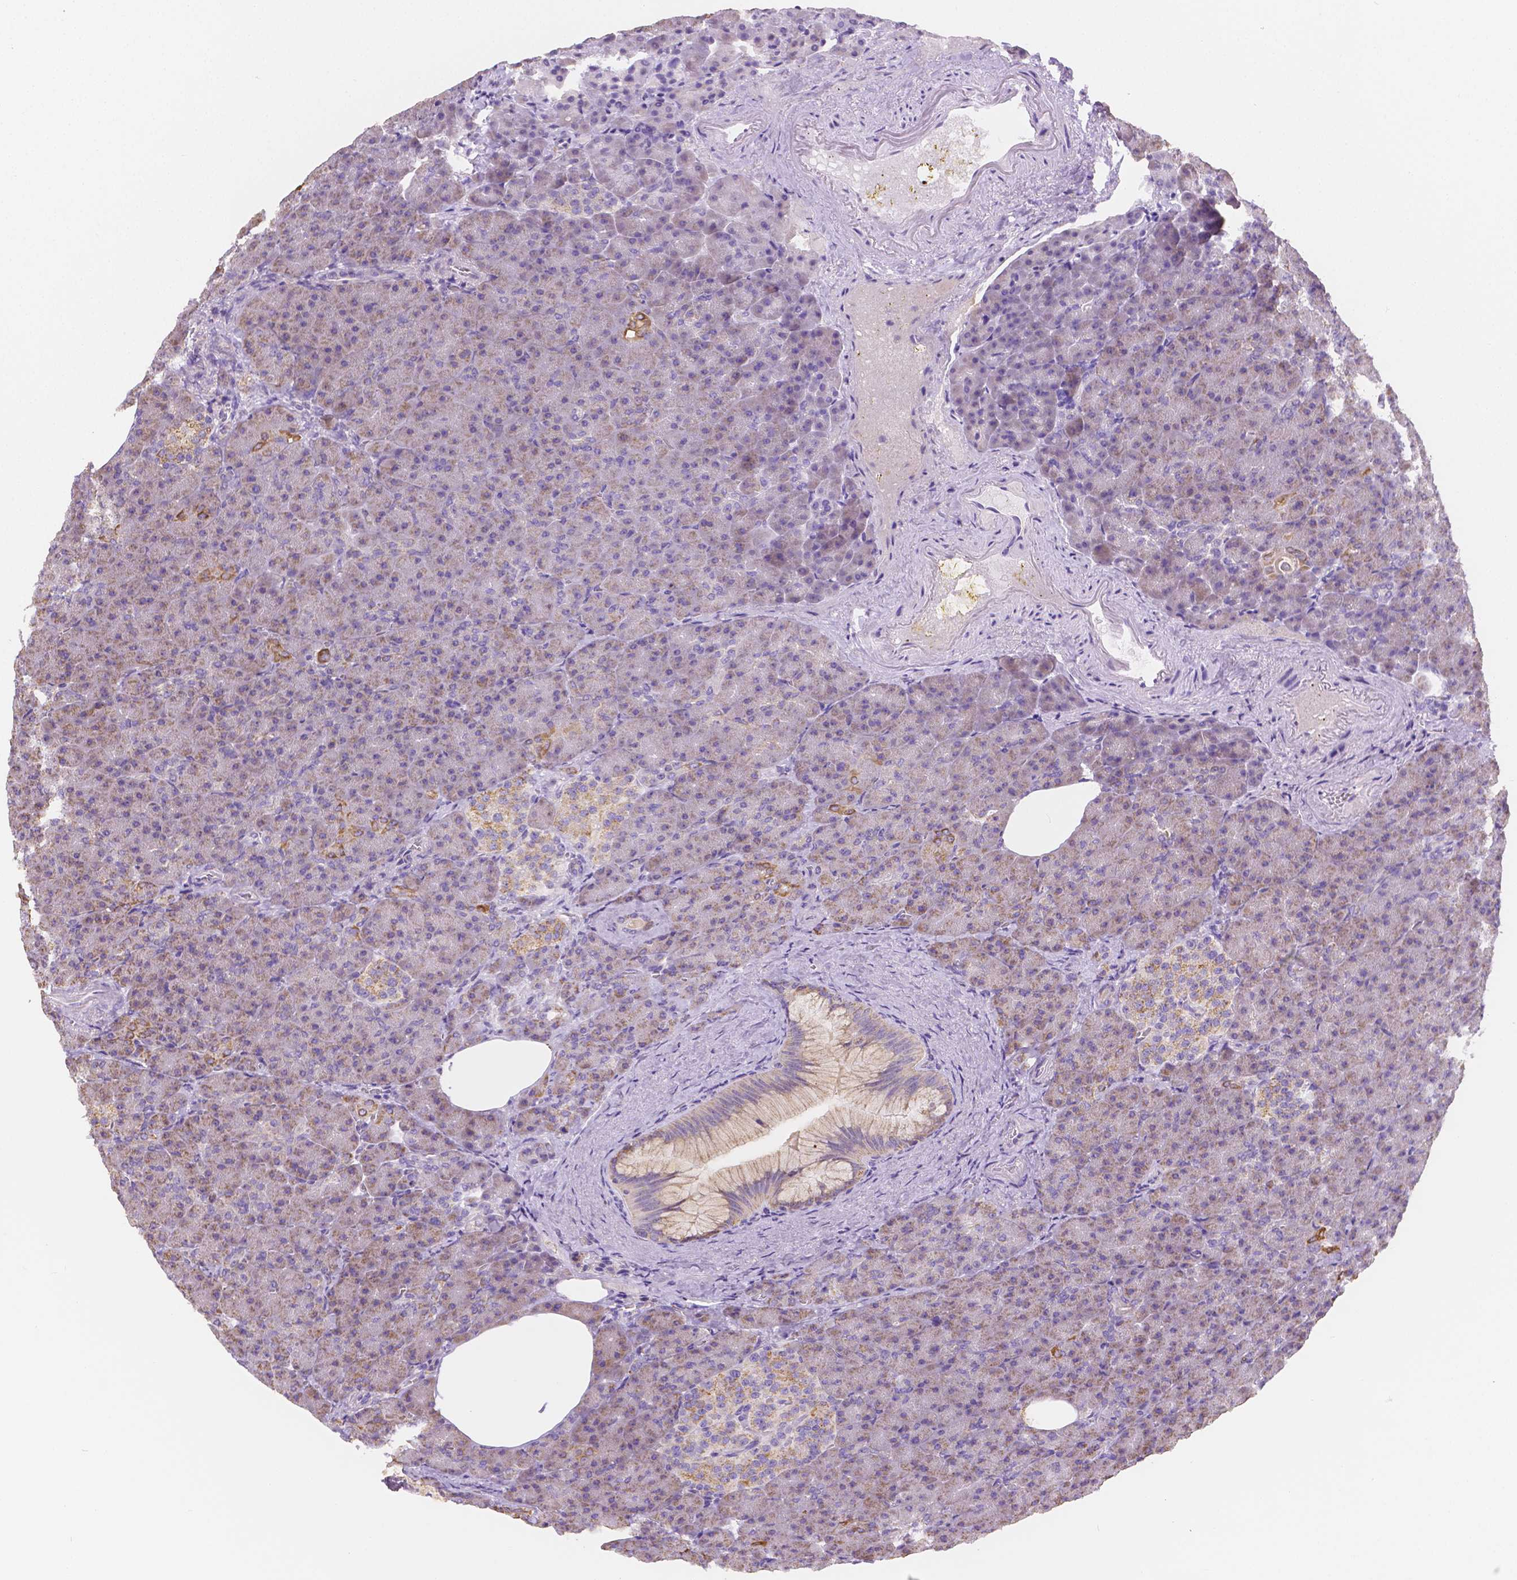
{"staining": {"intensity": "moderate", "quantity": "<25%", "location": "cytoplasmic/membranous"}, "tissue": "pancreas", "cell_type": "Exocrine glandular cells", "image_type": "normal", "snomed": [{"axis": "morphology", "description": "Normal tissue, NOS"}, {"axis": "topography", "description": "Pancreas"}], "caption": "Protein staining displays moderate cytoplasmic/membranous staining in approximately <25% of exocrine glandular cells in benign pancreas.", "gene": "TMEM130", "patient": {"sex": "female", "age": 74}}